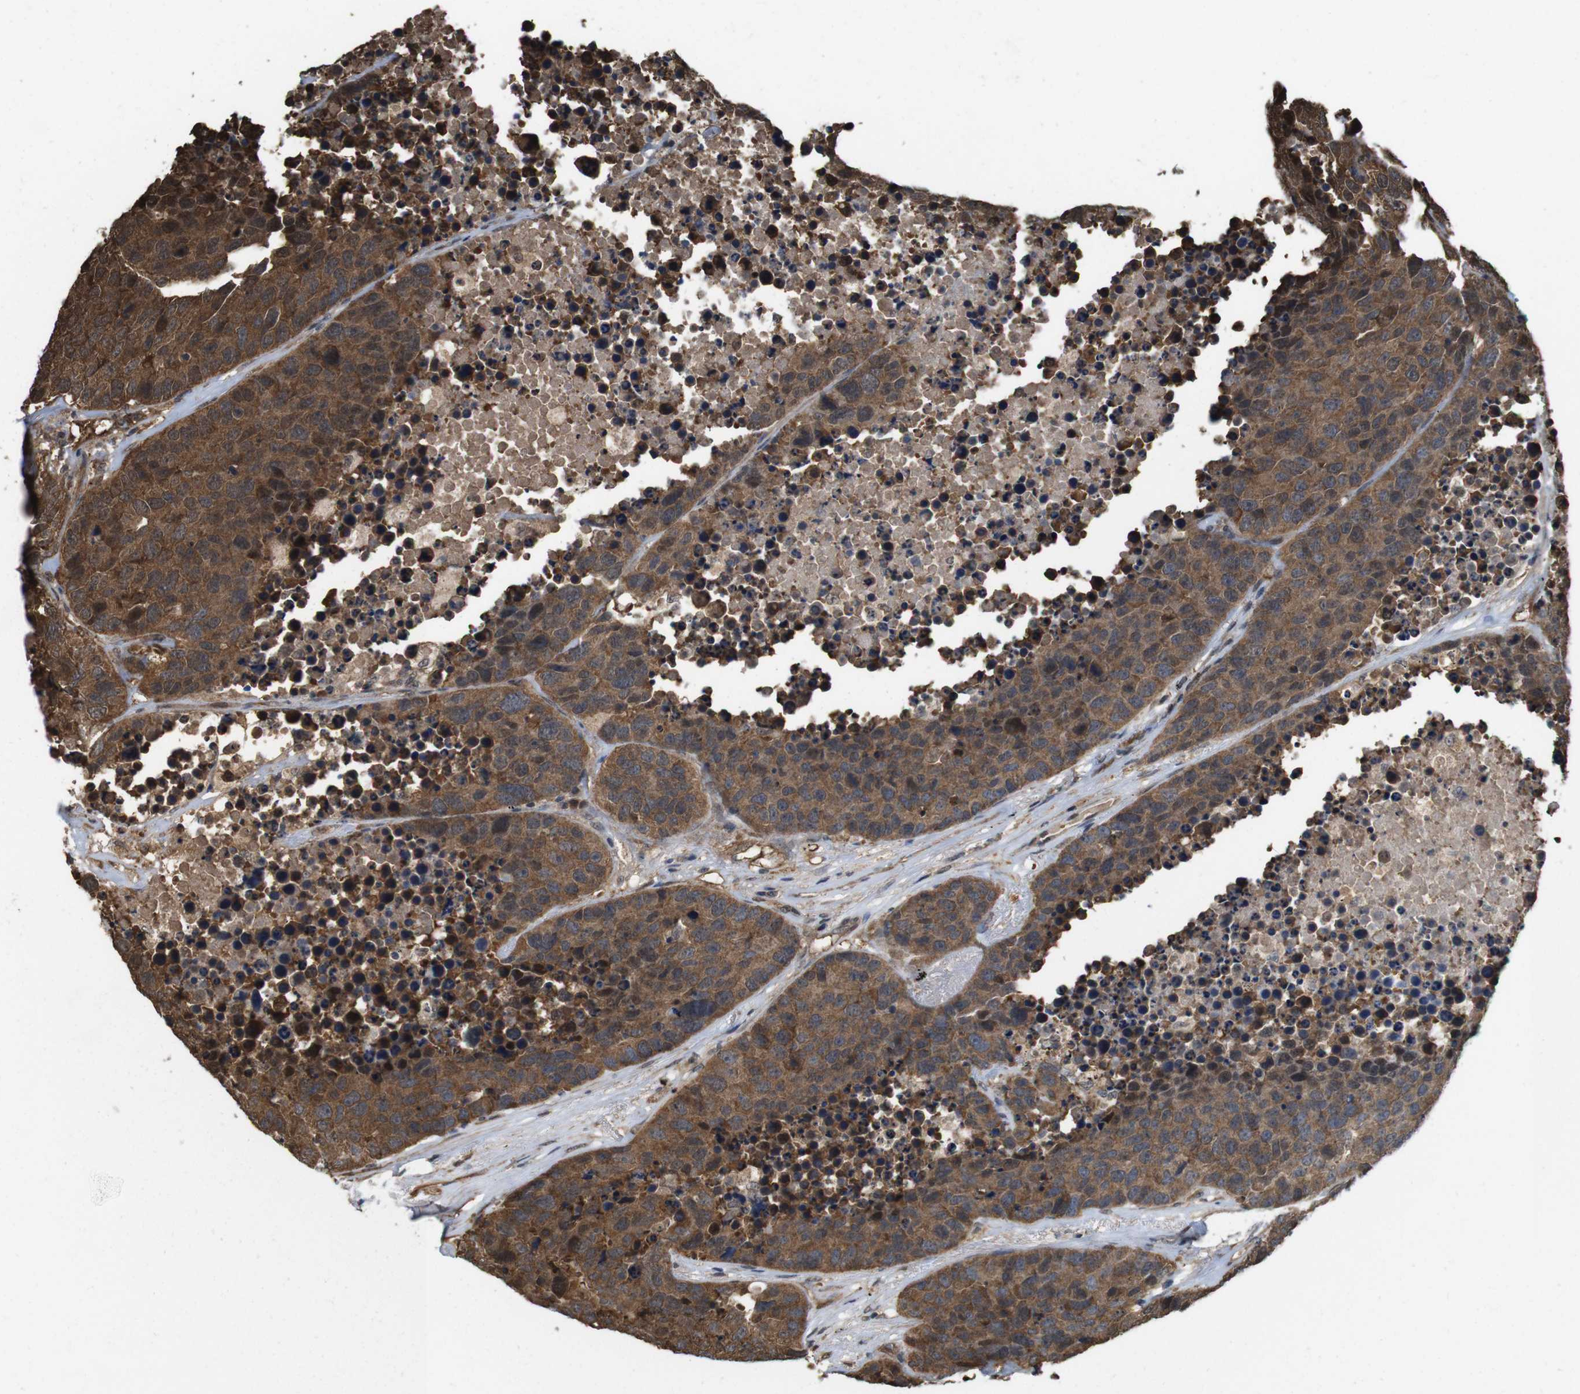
{"staining": {"intensity": "strong", "quantity": ">75%", "location": "cytoplasmic/membranous"}, "tissue": "carcinoid", "cell_type": "Tumor cells", "image_type": "cancer", "snomed": [{"axis": "morphology", "description": "Carcinoid, malignant, NOS"}, {"axis": "topography", "description": "Lung"}], "caption": "This image reveals carcinoid stained with immunohistochemistry to label a protein in brown. The cytoplasmic/membranous of tumor cells show strong positivity for the protein. Nuclei are counter-stained blue.", "gene": "YWHAG", "patient": {"sex": "male", "age": 60}}